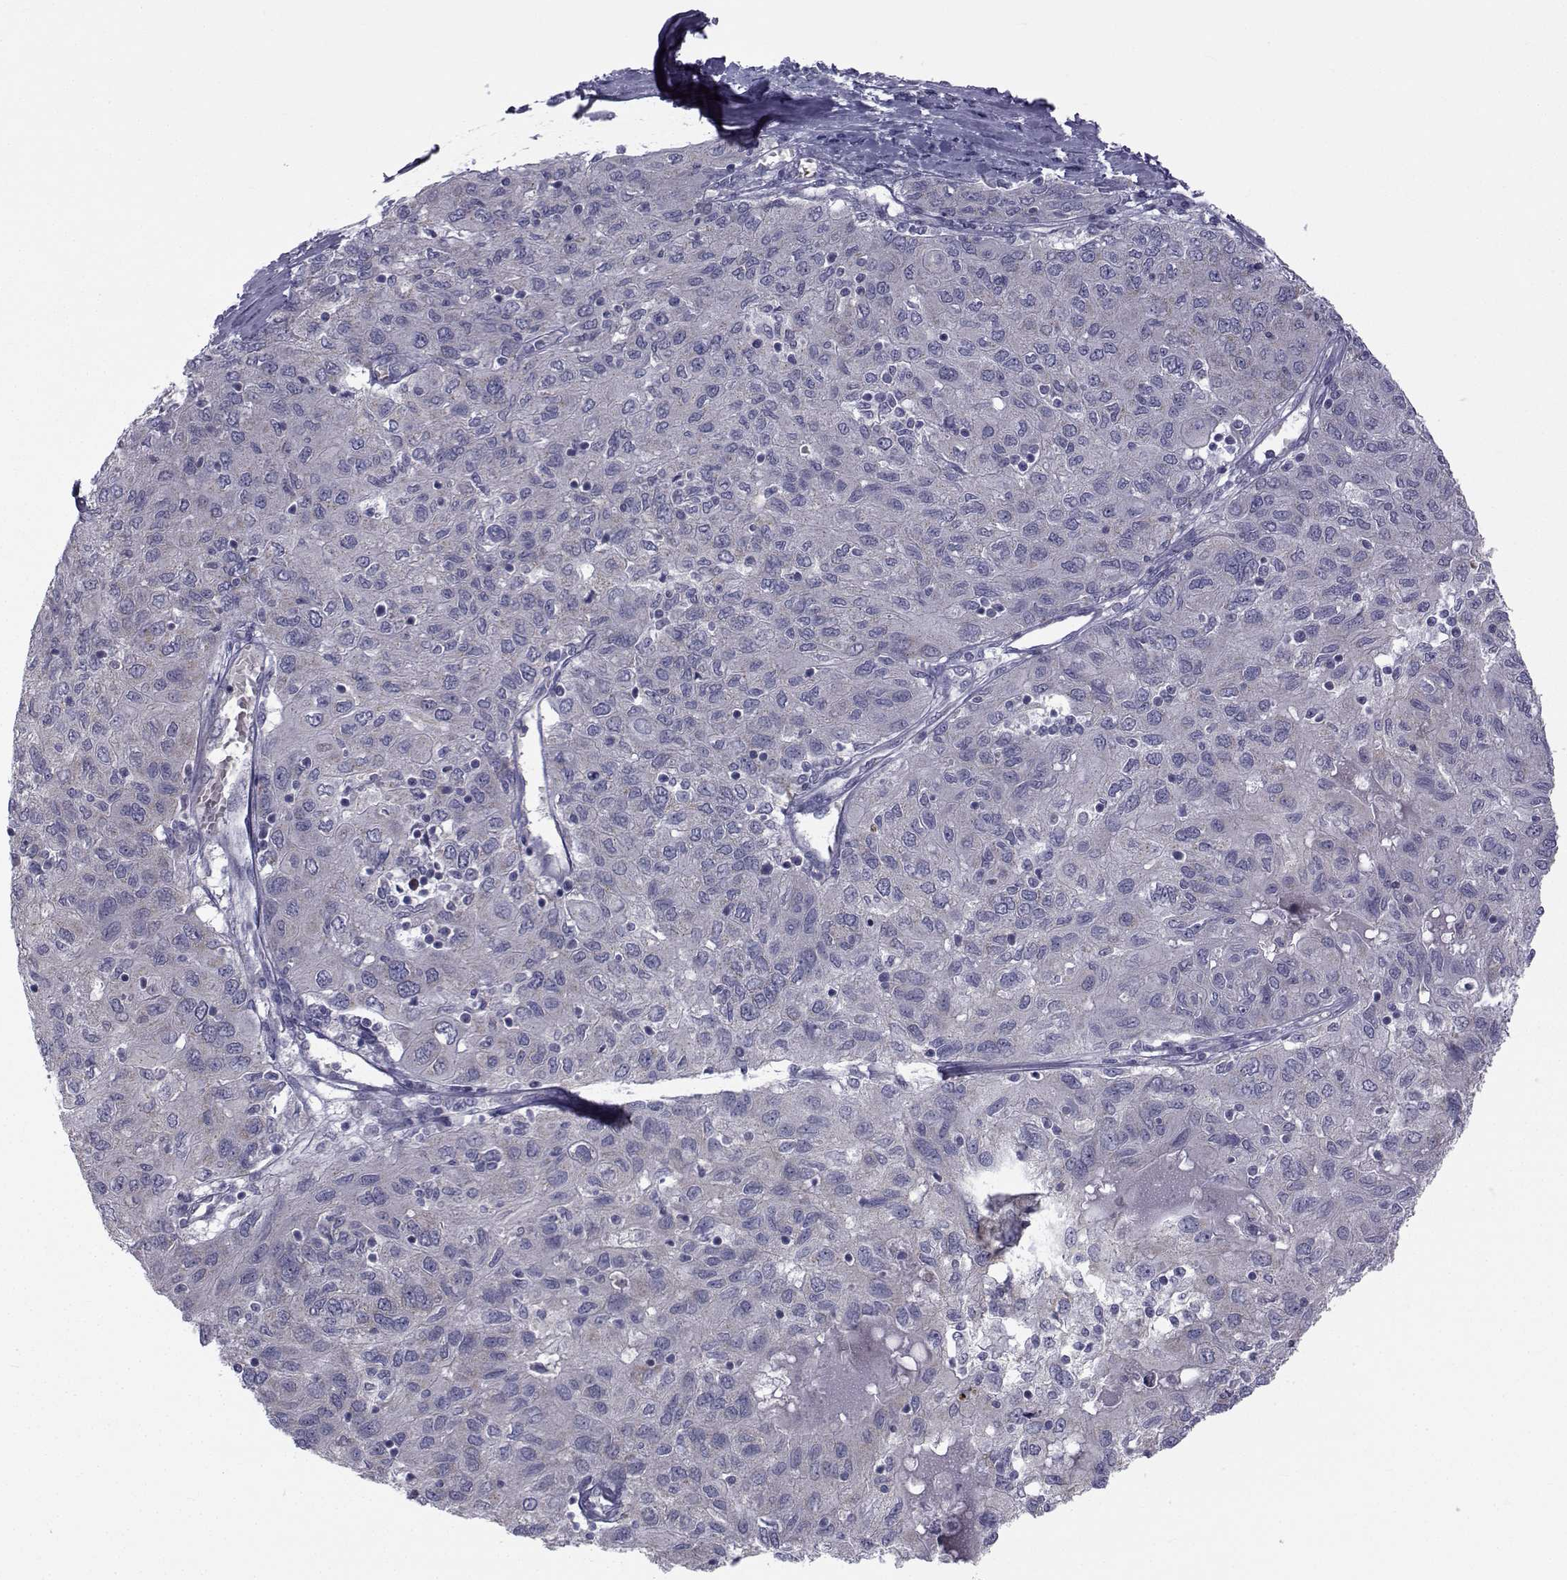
{"staining": {"intensity": "negative", "quantity": "none", "location": "none"}, "tissue": "ovarian cancer", "cell_type": "Tumor cells", "image_type": "cancer", "snomed": [{"axis": "morphology", "description": "Carcinoma, endometroid"}, {"axis": "topography", "description": "Ovary"}], "caption": "The image reveals no significant expression in tumor cells of ovarian endometroid carcinoma.", "gene": "ANGPT1", "patient": {"sex": "female", "age": 50}}